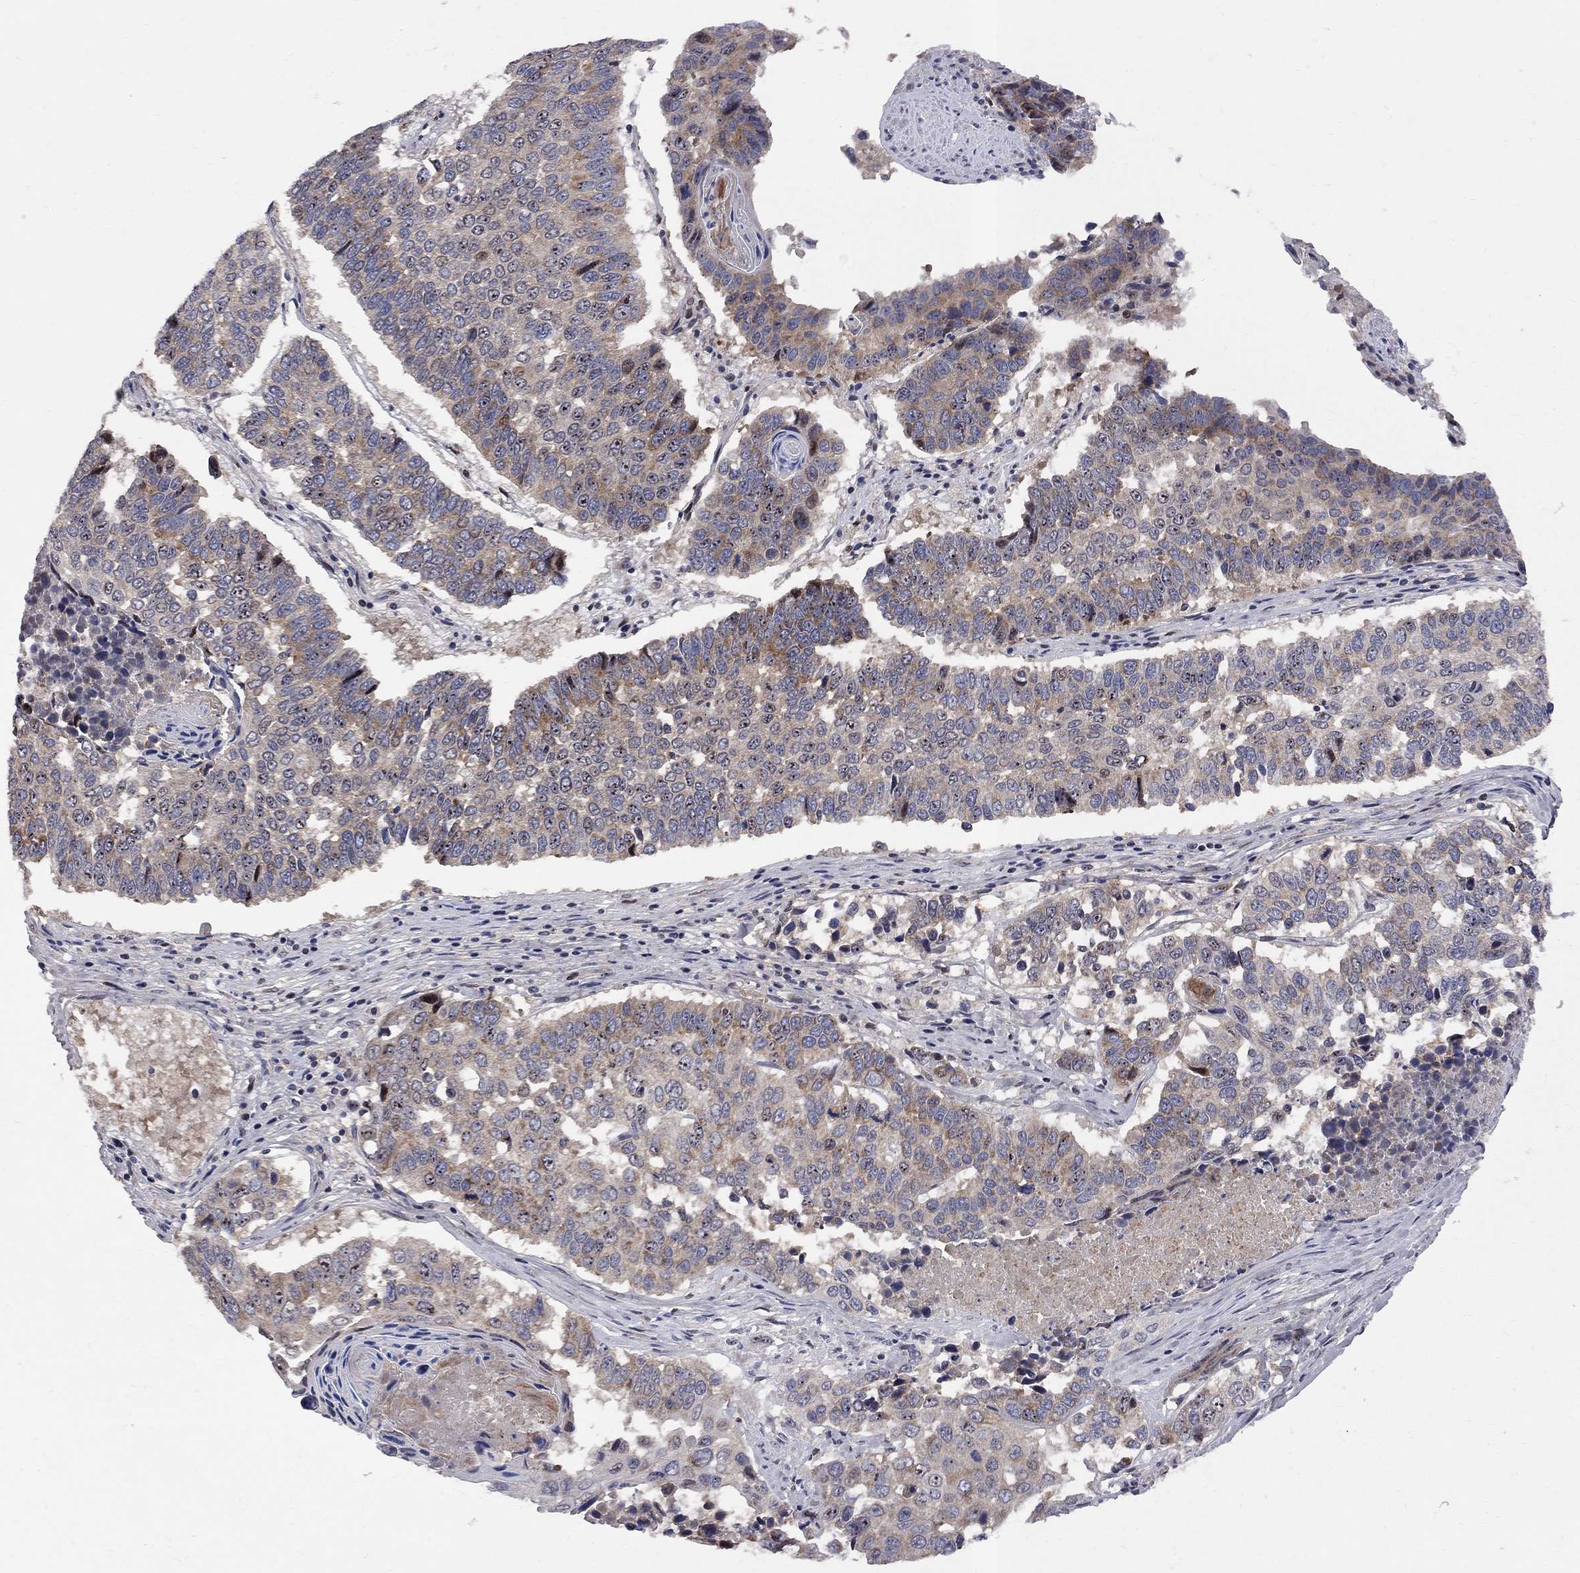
{"staining": {"intensity": "moderate", "quantity": "<25%", "location": "cytoplasmic/membranous"}, "tissue": "lung cancer", "cell_type": "Tumor cells", "image_type": "cancer", "snomed": [{"axis": "morphology", "description": "Squamous cell carcinoma, NOS"}, {"axis": "topography", "description": "Lung"}], "caption": "Protein expression analysis of human squamous cell carcinoma (lung) reveals moderate cytoplasmic/membranous expression in approximately <25% of tumor cells.", "gene": "CNOT11", "patient": {"sex": "male", "age": 73}}